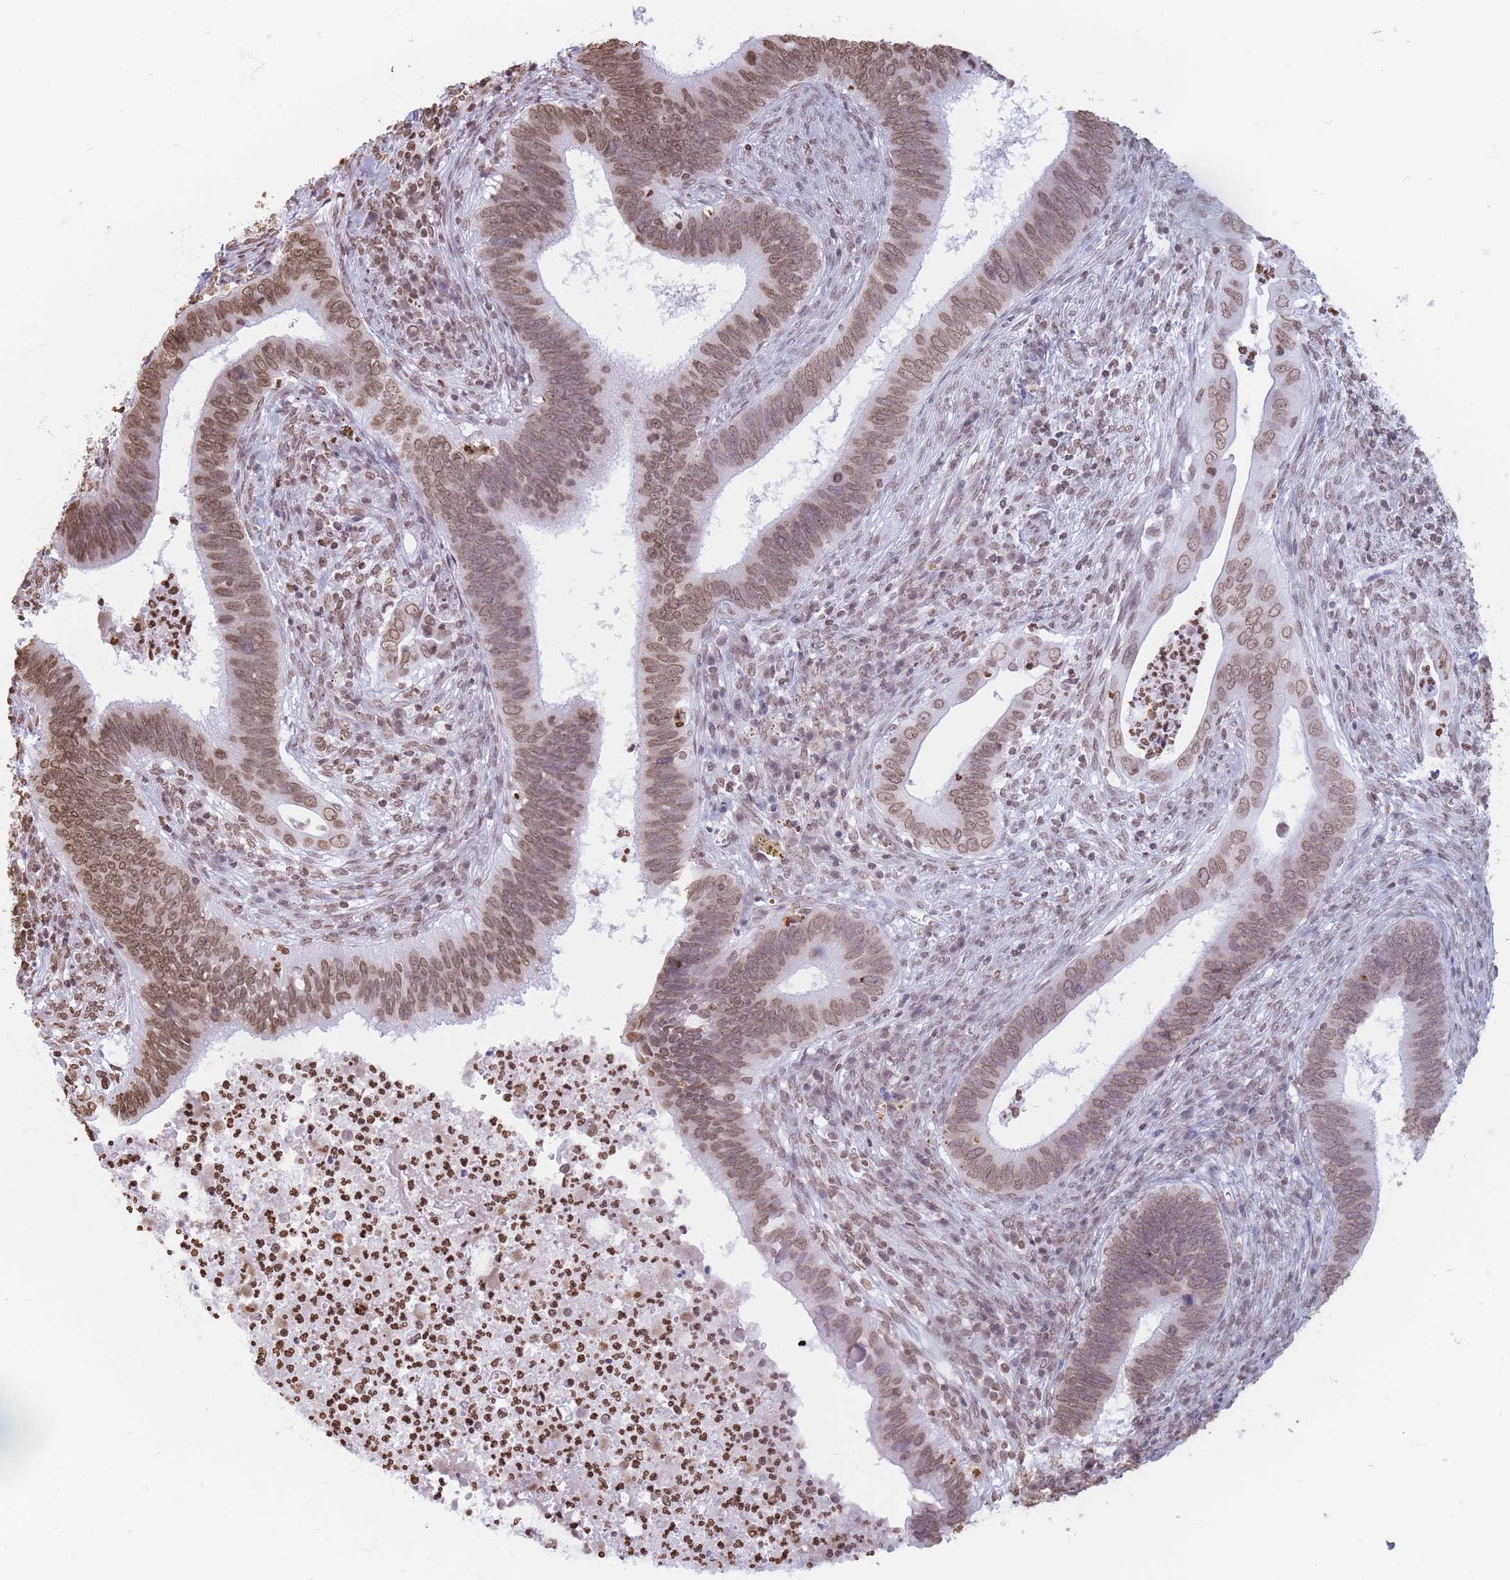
{"staining": {"intensity": "moderate", "quantity": ">75%", "location": "nuclear"}, "tissue": "cervical cancer", "cell_type": "Tumor cells", "image_type": "cancer", "snomed": [{"axis": "morphology", "description": "Adenocarcinoma, NOS"}, {"axis": "topography", "description": "Cervix"}], "caption": "Immunohistochemistry image of human cervical cancer (adenocarcinoma) stained for a protein (brown), which reveals medium levels of moderate nuclear staining in about >75% of tumor cells.", "gene": "RYK", "patient": {"sex": "female", "age": 42}}